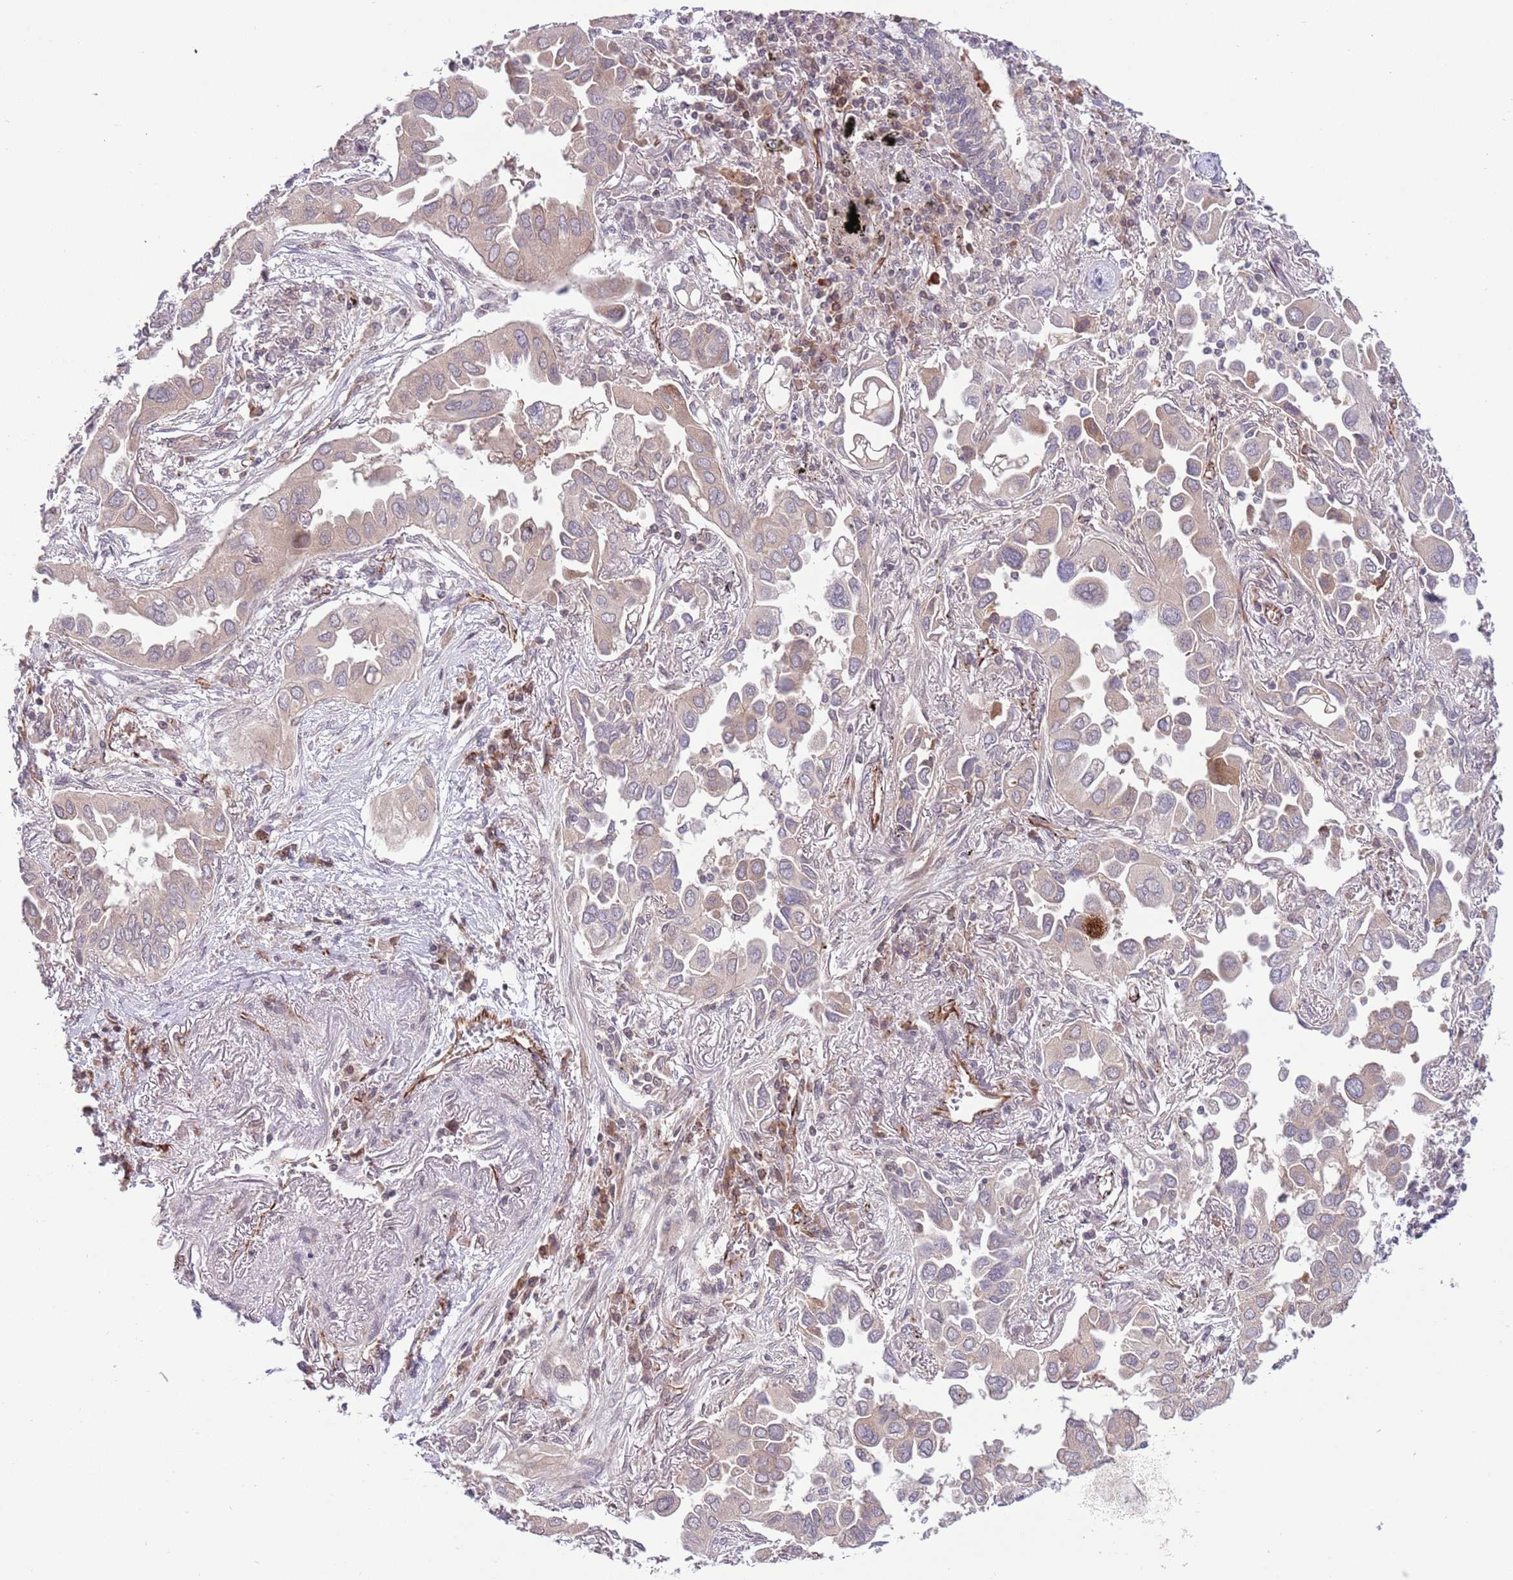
{"staining": {"intensity": "negative", "quantity": "none", "location": "none"}, "tissue": "lung cancer", "cell_type": "Tumor cells", "image_type": "cancer", "snomed": [{"axis": "morphology", "description": "Adenocarcinoma, NOS"}, {"axis": "topography", "description": "Lung"}], "caption": "Human lung cancer (adenocarcinoma) stained for a protein using IHC exhibits no expression in tumor cells.", "gene": "DPP10", "patient": {"sex": "female", "age": 76}}